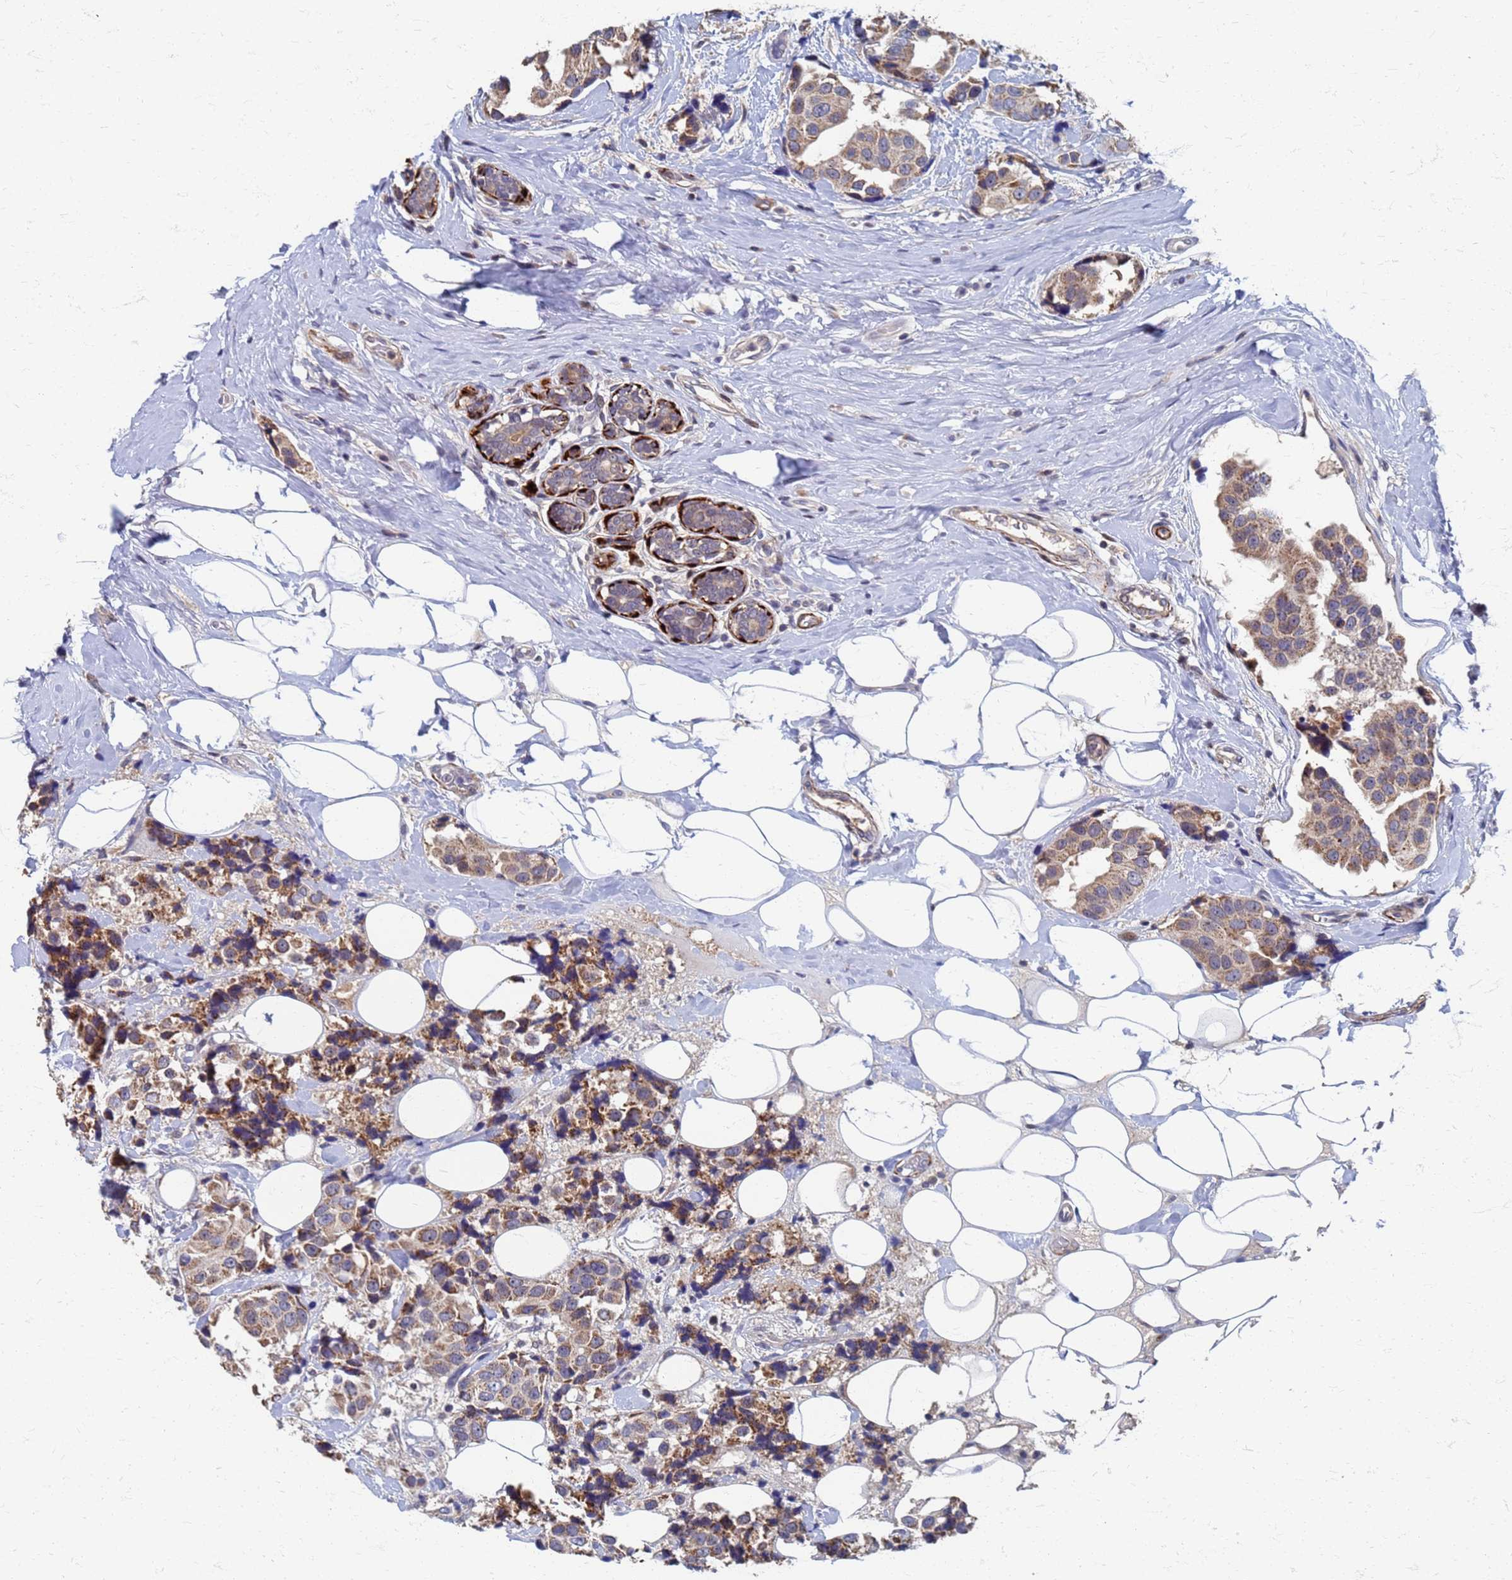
{"staining": {"intensity": "moderate", "quantity": ">75%", "location": "cytoplasmic/membranous"}, "tissue": "breast cancer", "cell_type": "Tumor cells", "image_type": "cancer", "snomed": [{"axis": "morphology", "description": "Normal tissue, NOS"}, {"axis": "morphology", "description": "Duct carcinoma"}, {"axis": "topography", "description": "Breast"}], "caption": "Tumor cells exhibit medium levels of moderate cytoplasmic/membranous staining in about >75% of cells in breast cancer (invasive ductal carcinoma).", "gene": "ATPAF1", "patient": {"sex": "female", "age": 39}}